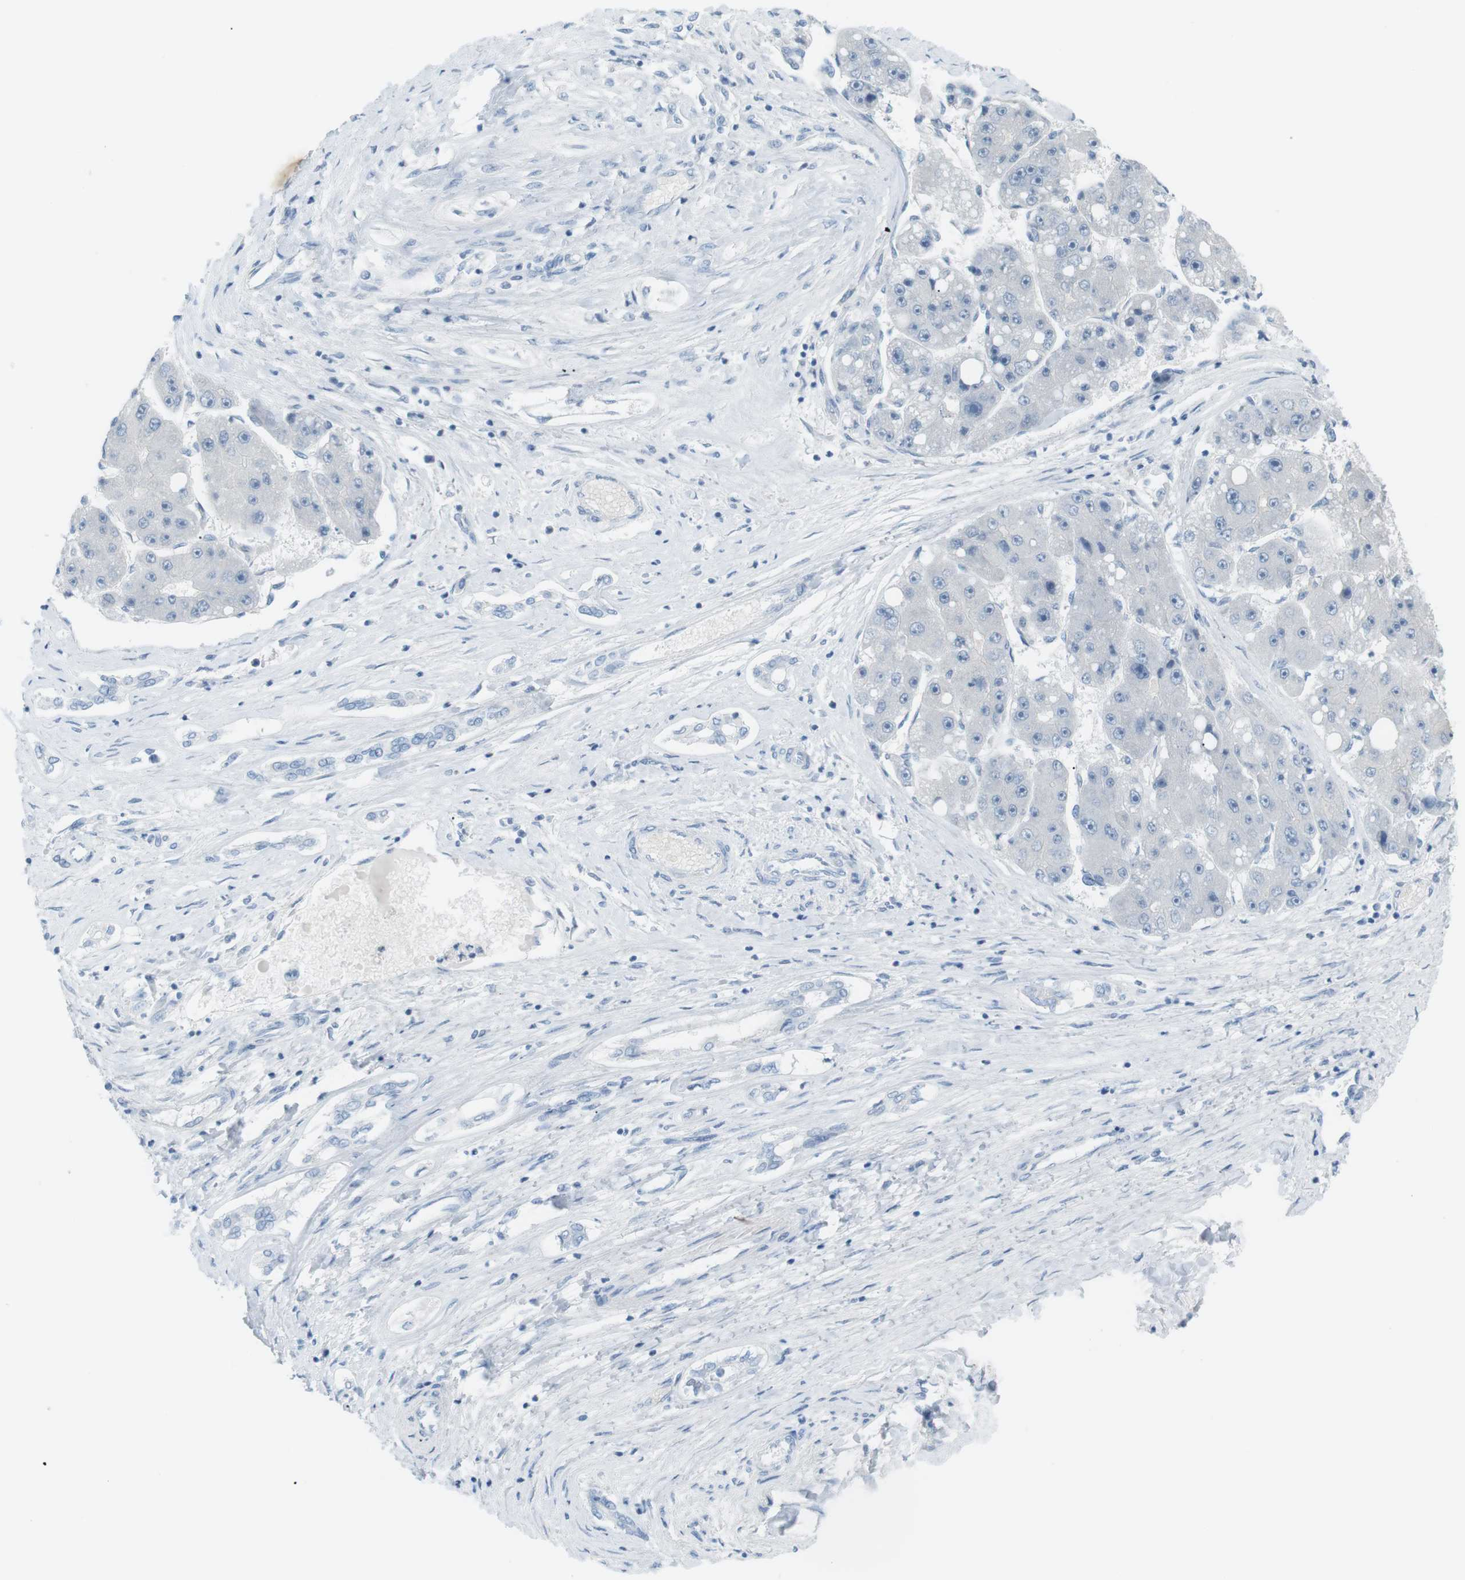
{"staining": {"intensity": "negative", "quantity": "none", "location": "none"}, "tissue": "liver cancer", "cell_type": "Tumor cells", "image_type": "cancer", "snomed": [{"axis": "morphology", "description": "Carcinoma, Hepatocellular, NOS"}, {"axis": "topography", "description": "Liver"}], "caption": "This is an immunohistochemistry histopathology image of liver cancer. There is no positivity in tumor cells.", "gene": "AZGP1", "patient": {"sex": "female", "age": 61}}